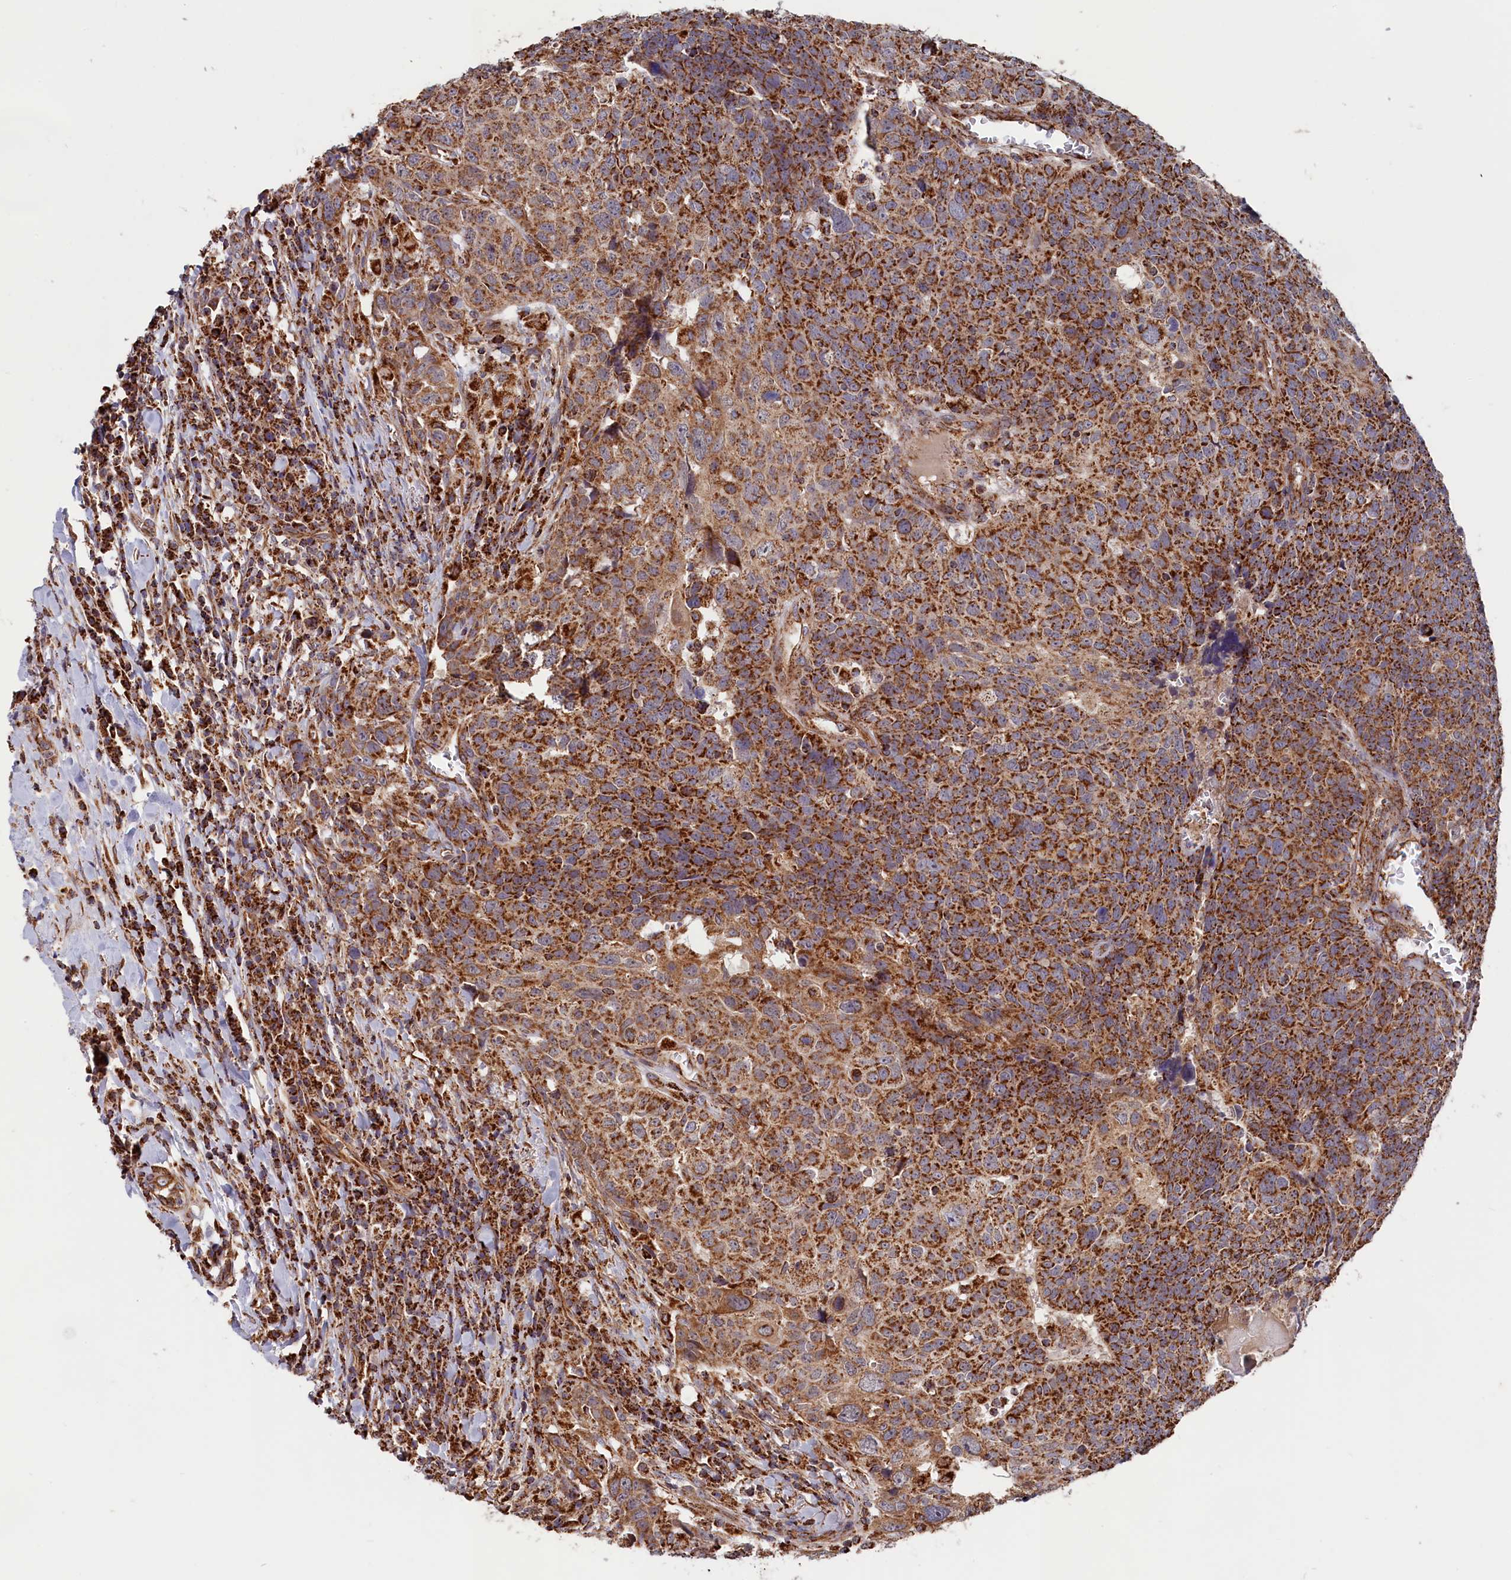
{"staining": {"intensity": "strong", "quantity": ">75%", "location": "cytoplasmic/membranous"}, "tissue": "head and neck cancer", "cell_type": "Tumor cells", "image_type": "cancer", "snomed": [{"axis": "morphology", "description": "Squamous cell carcinoma, NOS"}, {"axis": "topography", "description": "Head-Neck"}], "caption": "DAB immunohistochemical staining of human squamous cell carcinoma (head and neck) reveals strong cytoplasmic/membranous protein positivity in about >75% of tumor cells. The staining is performed using DAB brown chromogen to label protein expression. The nuclei are counter-stained blue using hematoxylin.", "gene": "MACROD1", "patient": {"sex": "male", "age": 66}}